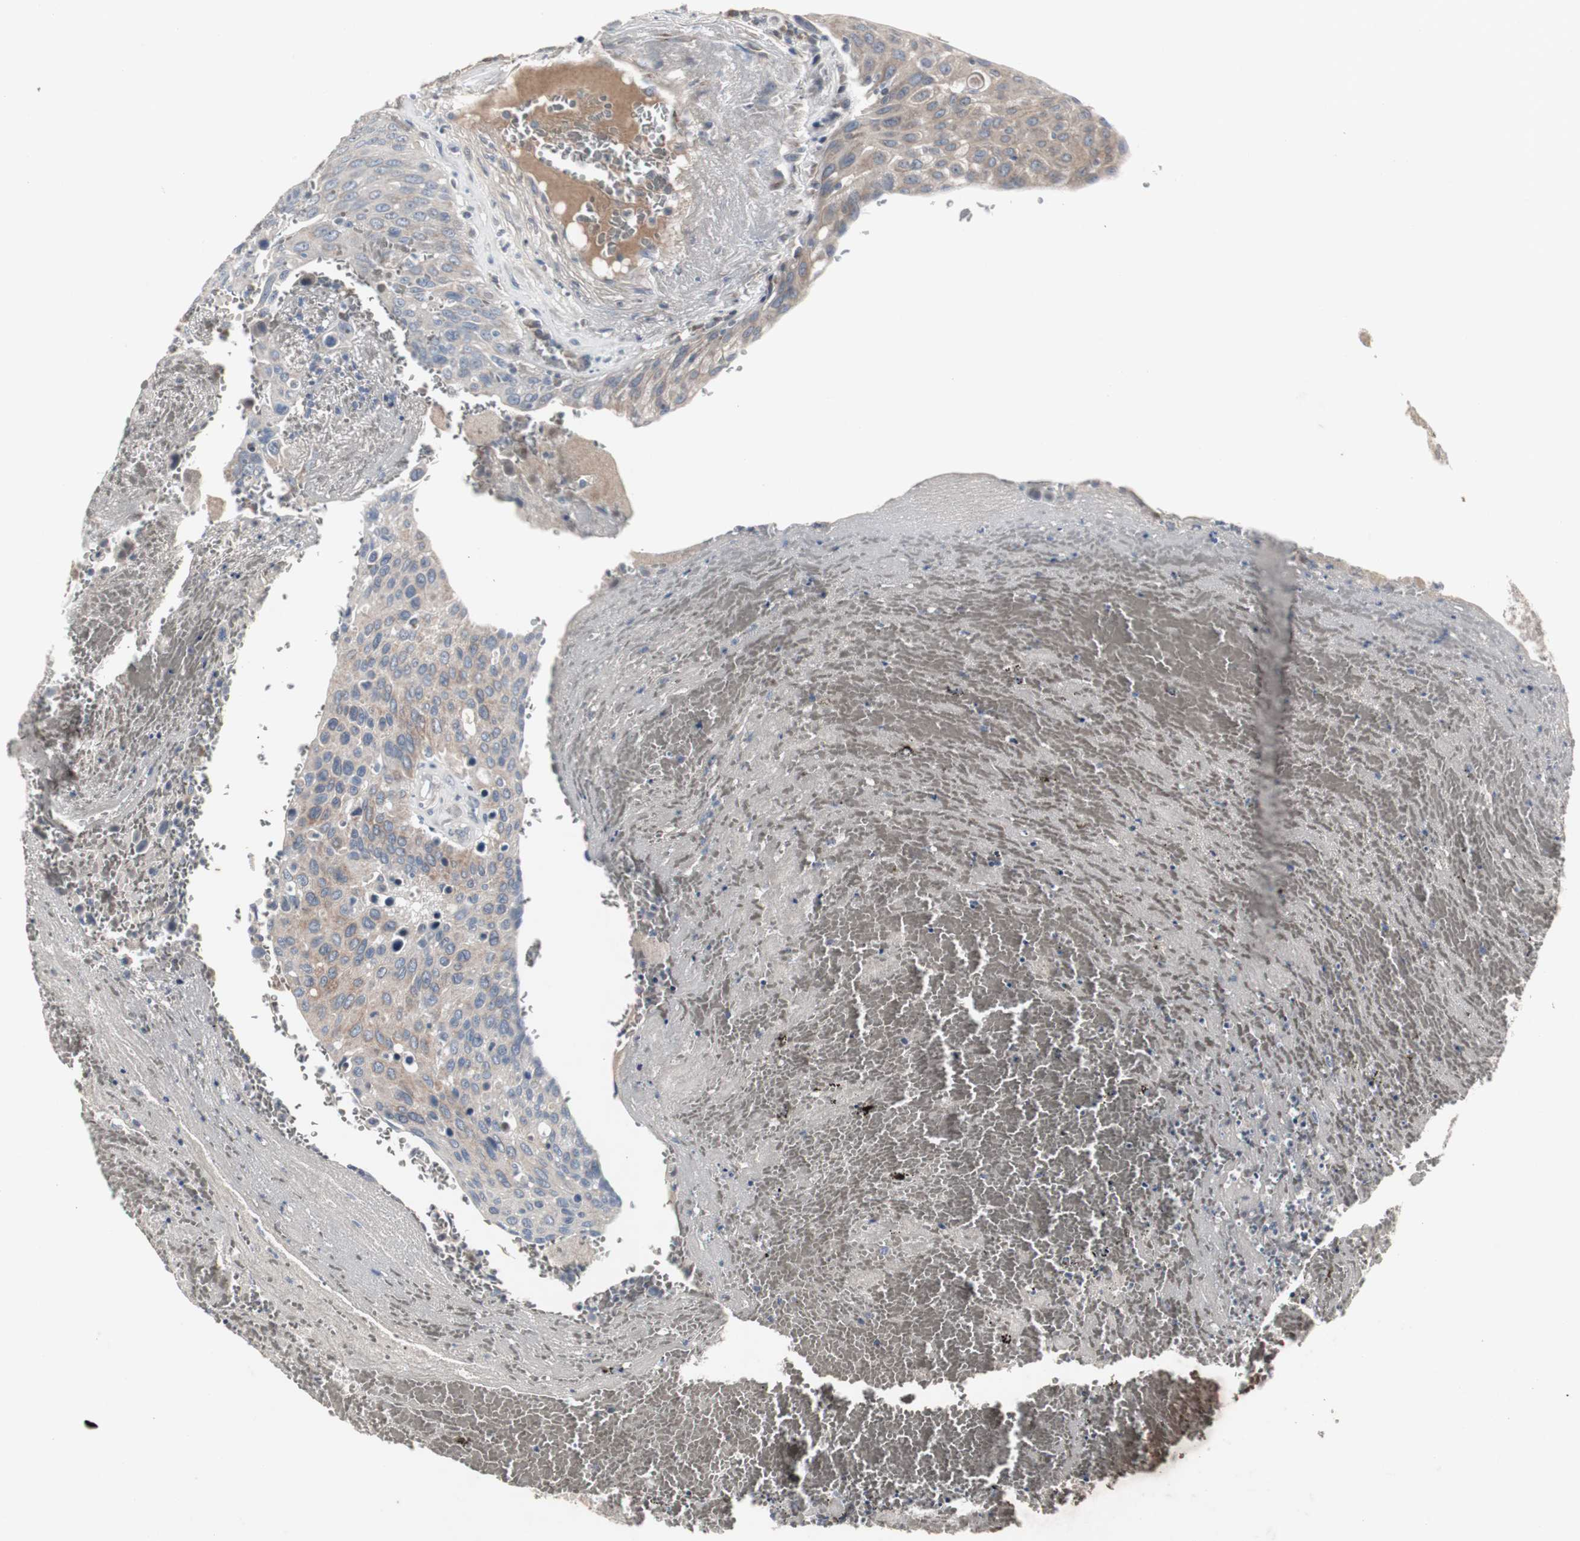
{"staining": {"intensity": "moderate", "quantity": "25%-75%", "location": "cytoplasmic/membranous"}, "tissue": "urothelial cancer", "cell_type": "Tumor cells", "image_type": "cancer", "snomed": [{"axis": "morphology", "description": "Urothelial carcinoma, High grade"}, {"axis": "topography", "description": "Urinary bladder"}], "caption": "A histopathology image of high-grade urothelial carcinoma stained for a protein demonstrates moderate cytoplasmic/membranous brown staining in tumor cells. Using DAB (3,3'-diaminobenzidine) (brown) and hematoxylin (blue) stains, captured at high magnification using brightfield microscopy.", "gene": "ACAA1", "patient": {"sex": "male", "age": 66}}